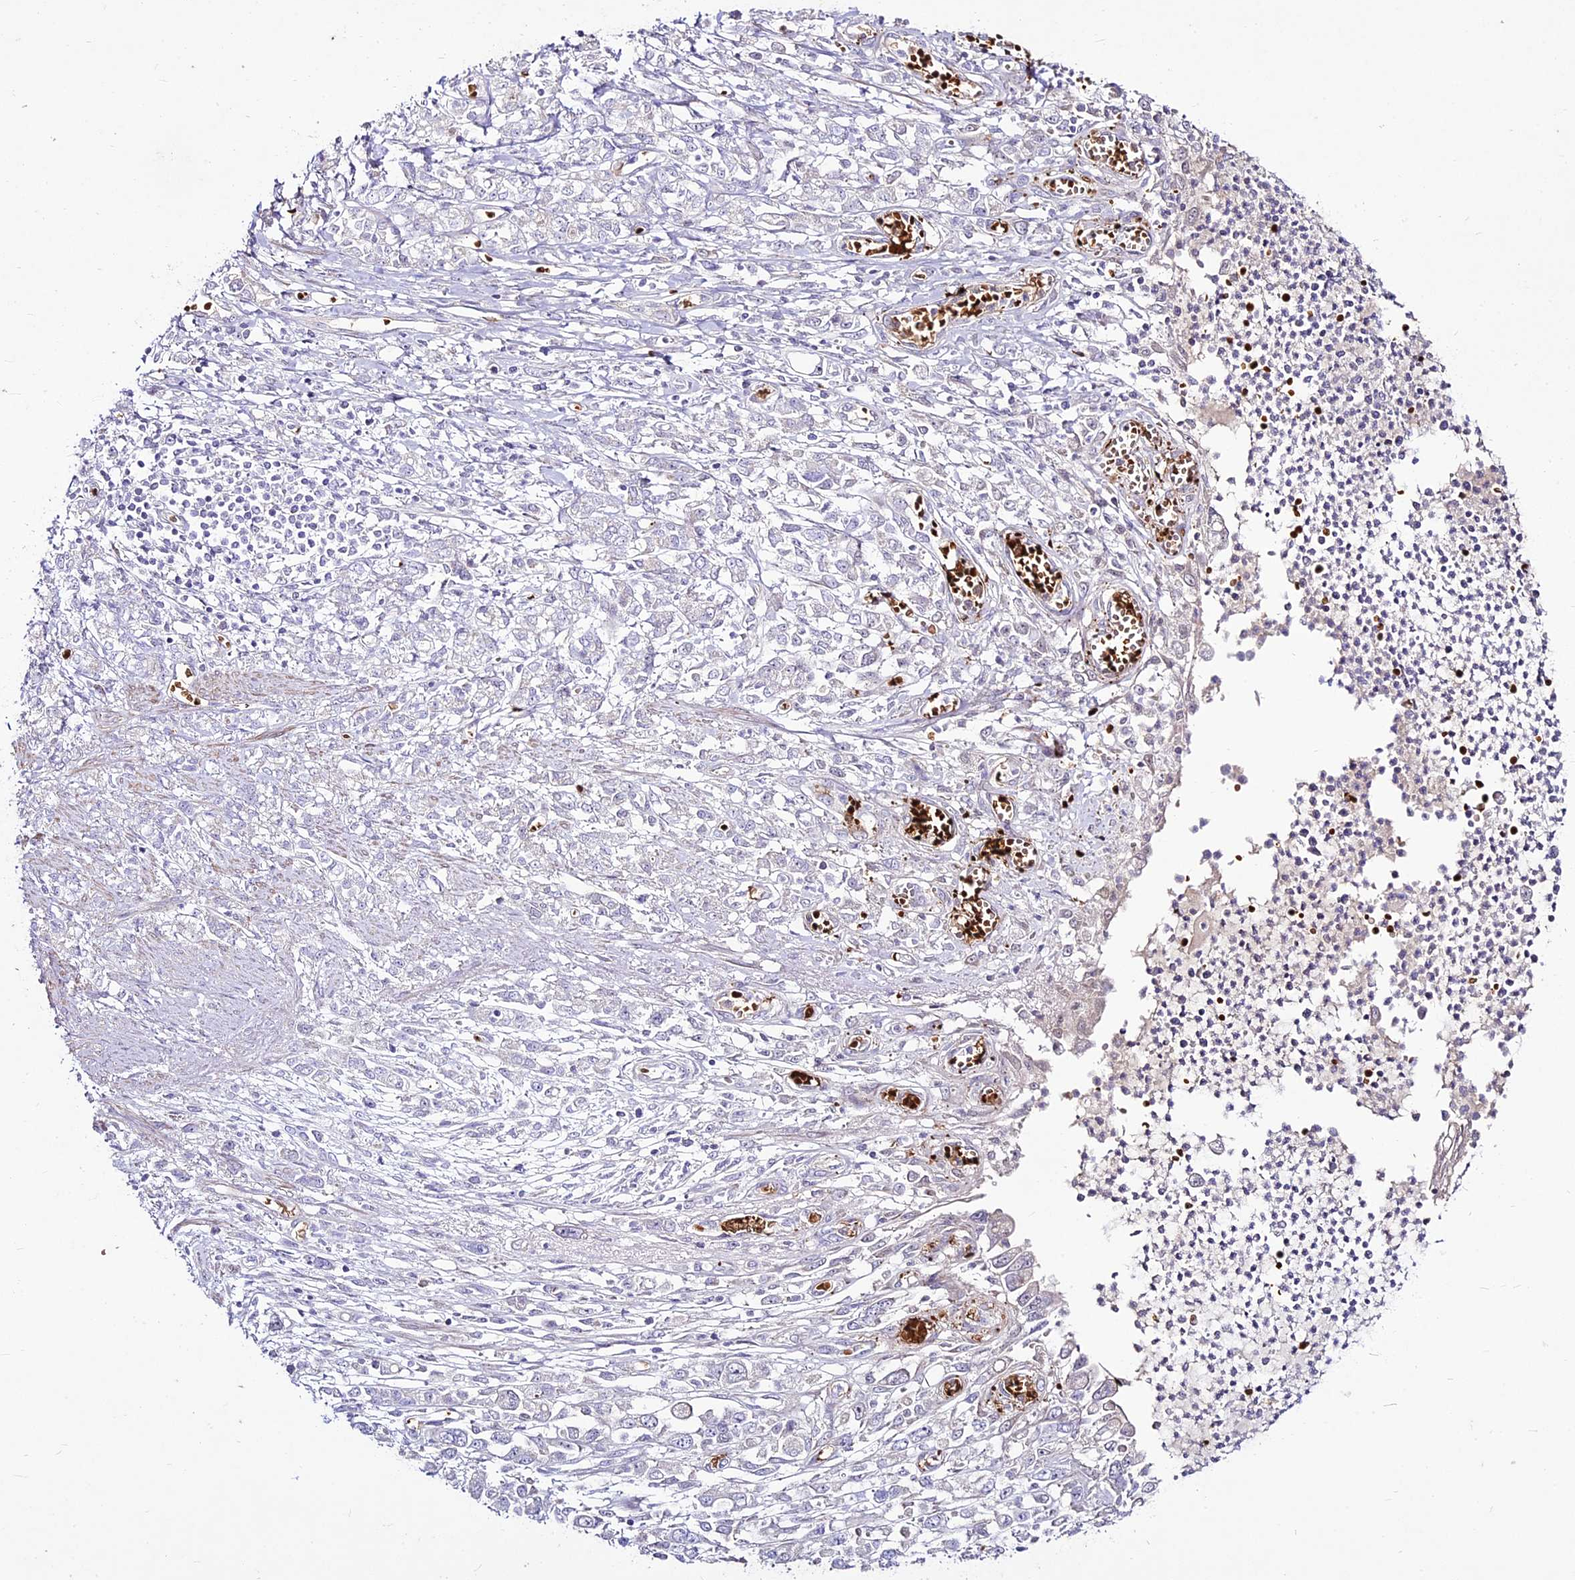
{"staining": {"intensity": "negative", "quantity": "none", "location": "none"}, "tissue": "stomach cancer", "cell_type": "Tumor cells", "image_type": "cancer", "snomed": [{"axis": "morphology", "description": "Adenocarcinoma, NOS"}, {"axis": "topography", "description": "Stomach"}], "caption": "Immunohistochemistry (IHC) of stomach cancer (adenocarcinoma) reveals no expression in tumor cells.", "gene": "SUSD3", "patient": {"sex": "female", "age": 76}}